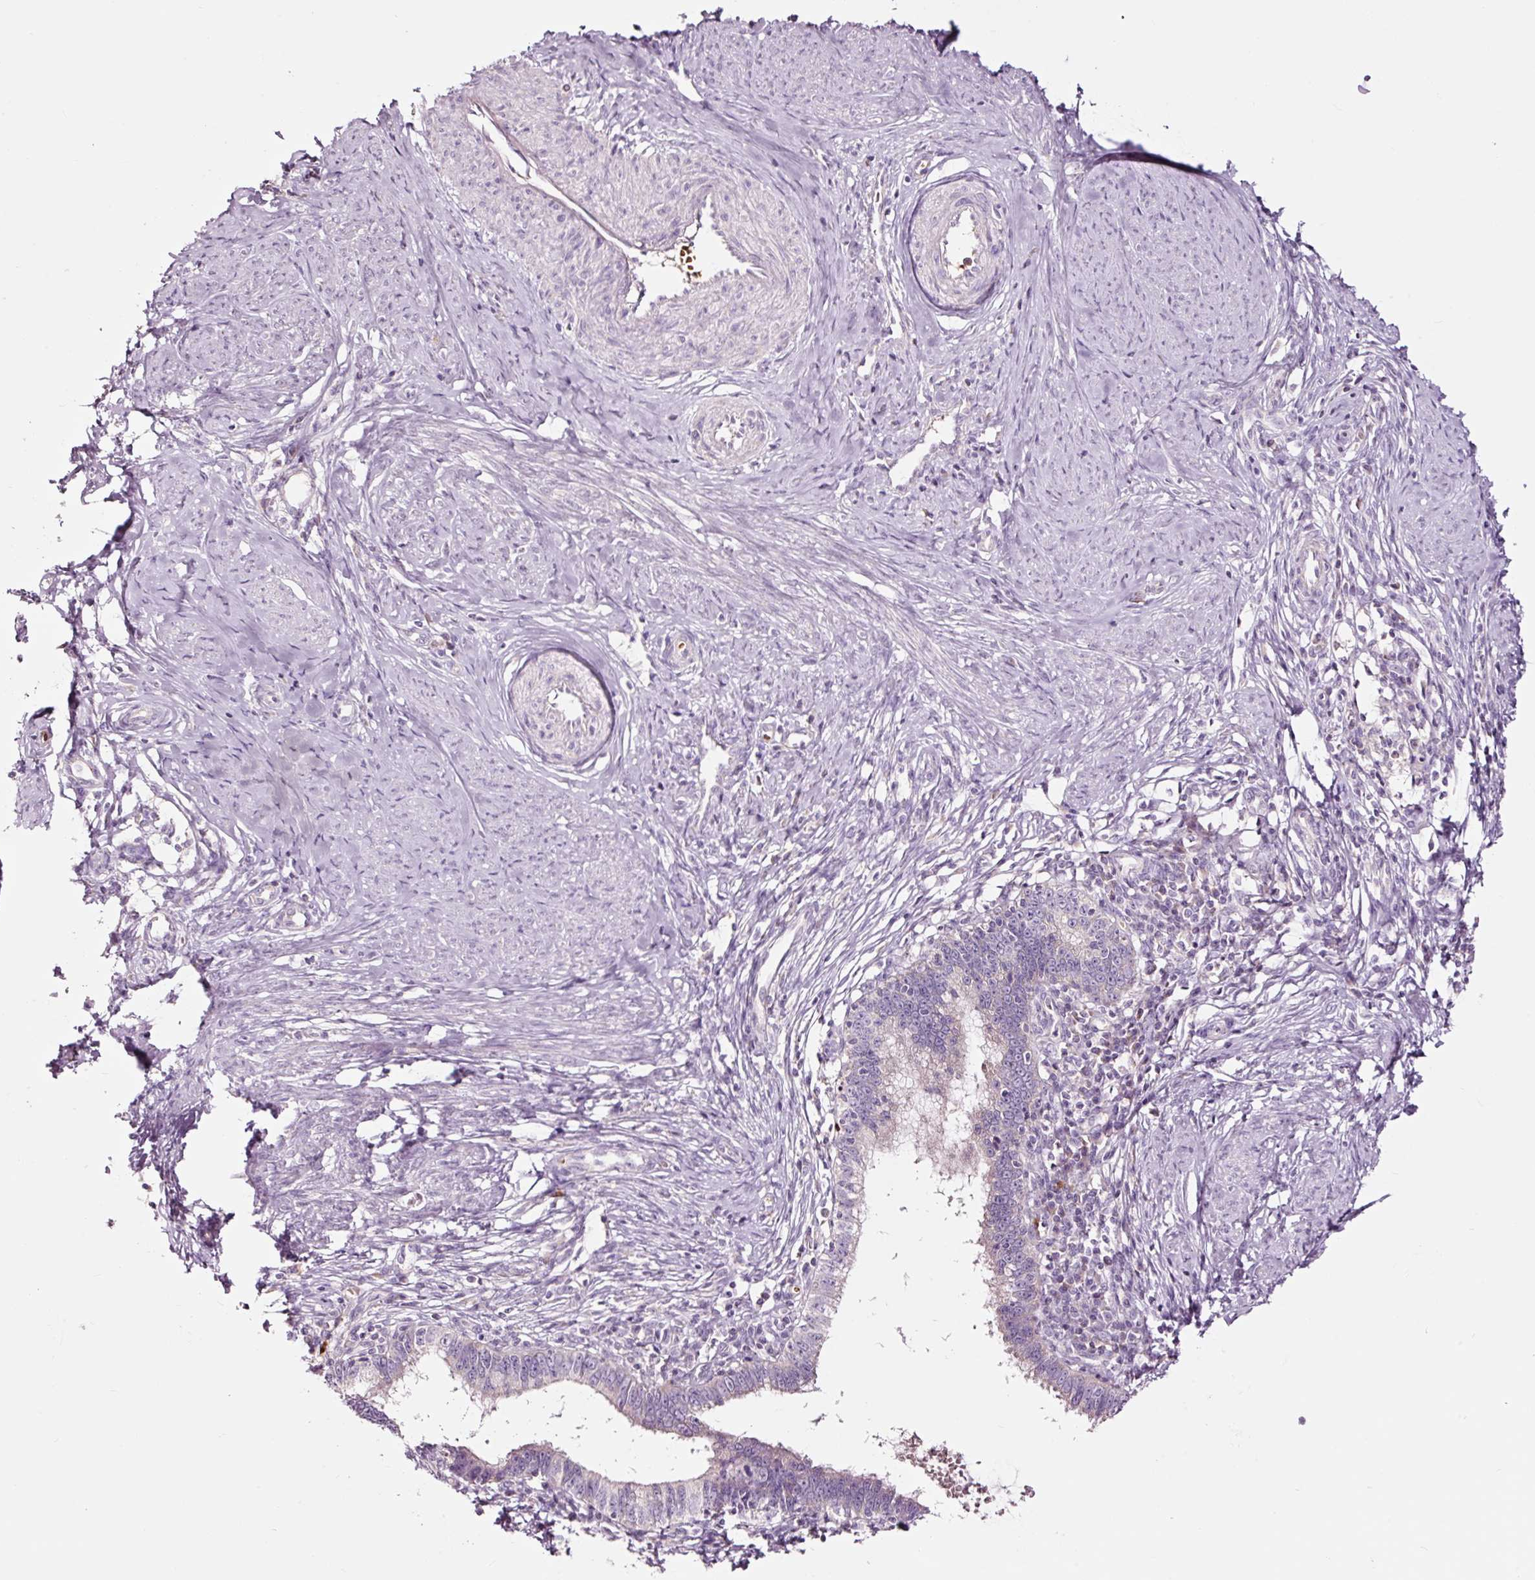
{"staining": {"intensity": "negative", "quantity": "none", "location": "none"}, "tissue": "cervical cancer", "cell_type": "Tumor cells", "image_type": "cancer", "snomed": [{"axis": "morphology", "description": "Adenocarcinoma, NOS"}, {"axis": "topography", "description": "Cervix"}], "caption": "Cervical cancer stained for a protein using immunohistochemistry (IHC) demonstrates no staining tumor cells.", "gene": "LDHAL6B", "patient": {"sex": "female", "age": 36}}